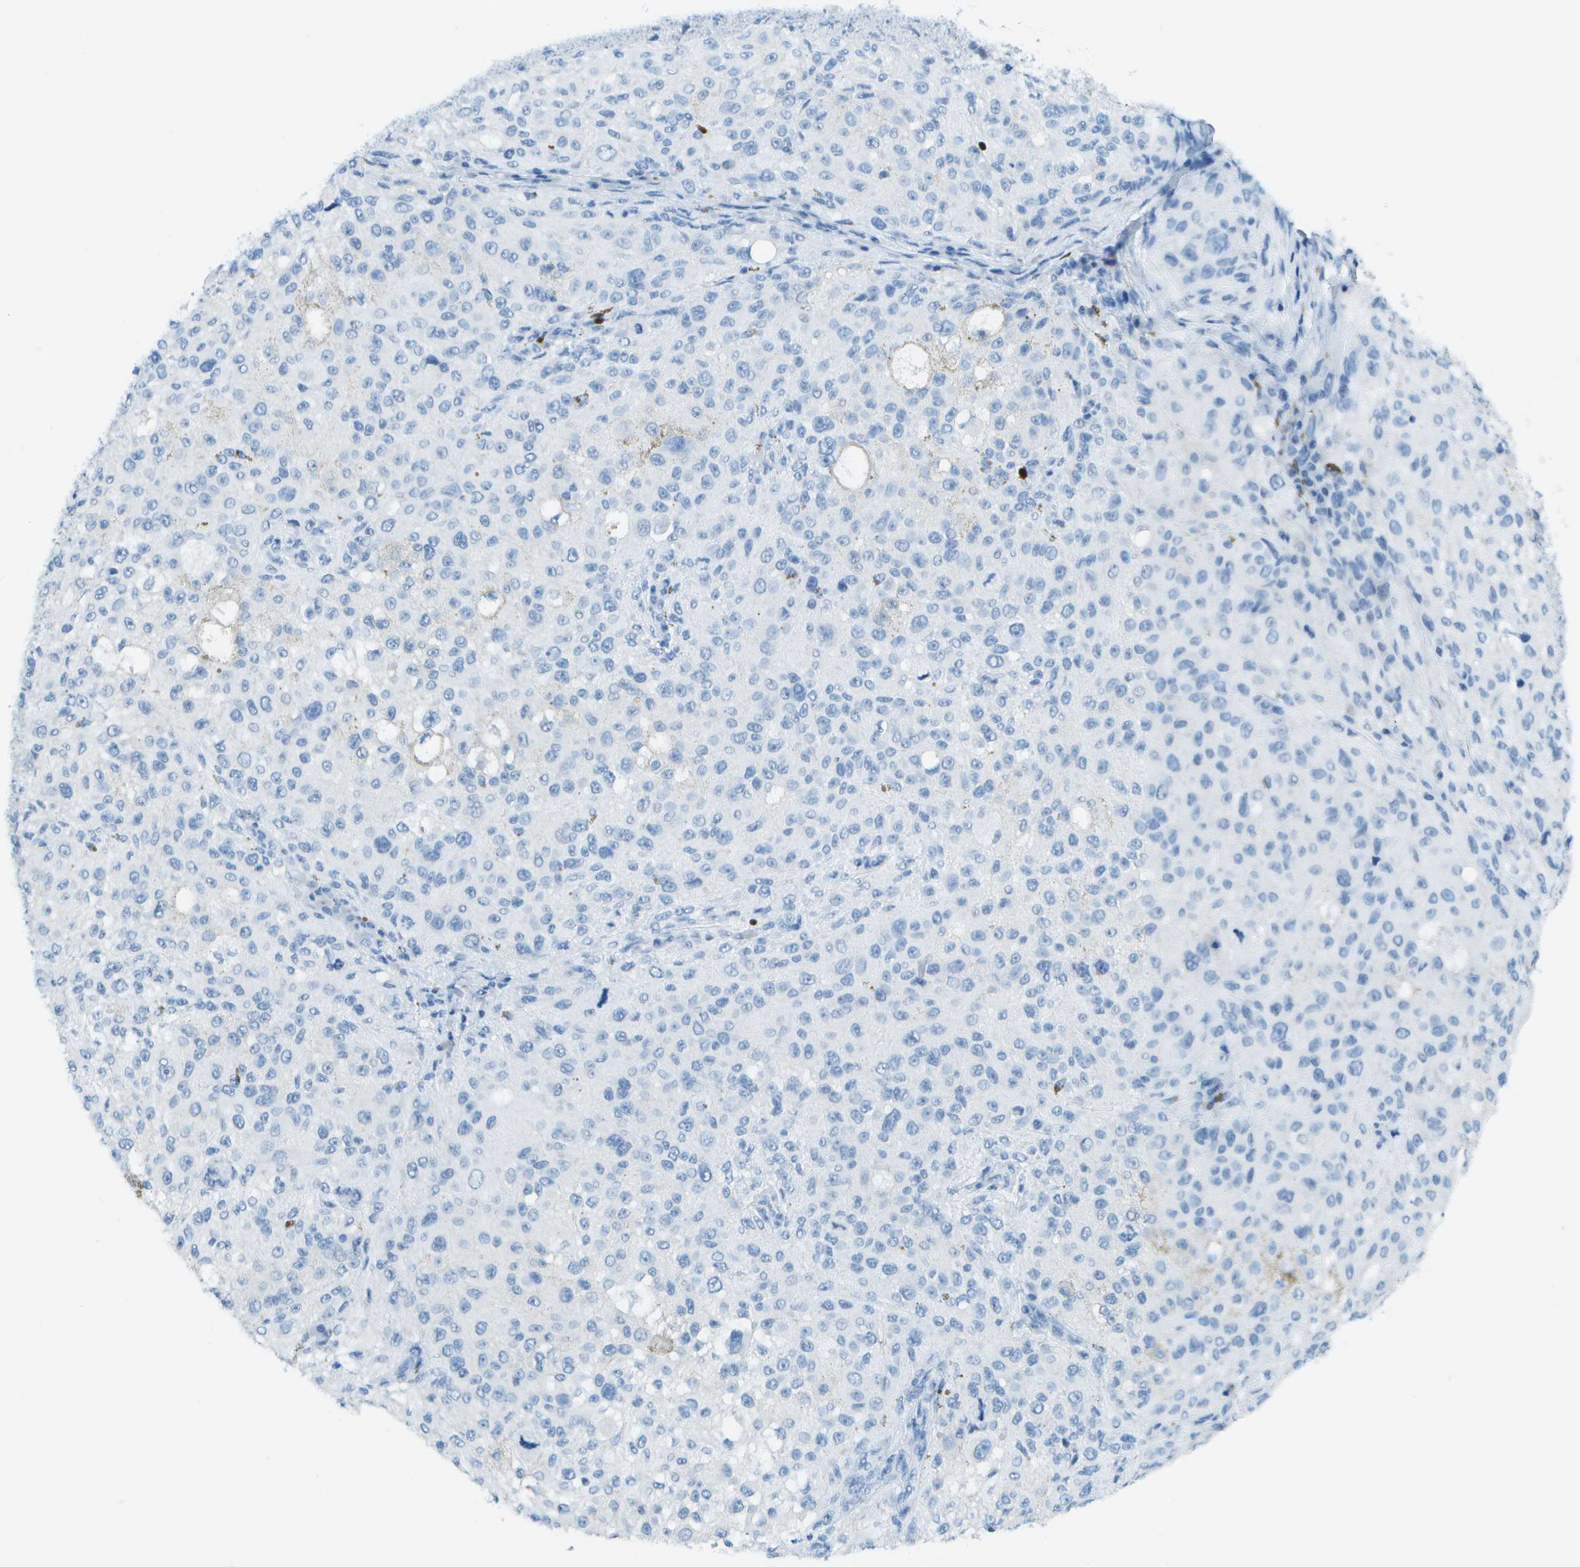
{"staining": {"intensity": "negative", "quantity": "none", "location": "none"}, "tissue": "melanoma", "cell_type": "Tumor cells", "image_type": "cancer", "snomed": [{"axis": "morphology", "description": "Necrosis, NOS"}, {"axis": "morphology", "description": "Malignant melanoma, NOS"}, {"axis": "topography", "description": "Skin"}], "caption": "A histopathology image of melanoma stained for a protein exhibits no brown staining in tumor cells.", "gene": "C1S", "patient": {"sex": "female", "age": 87}}